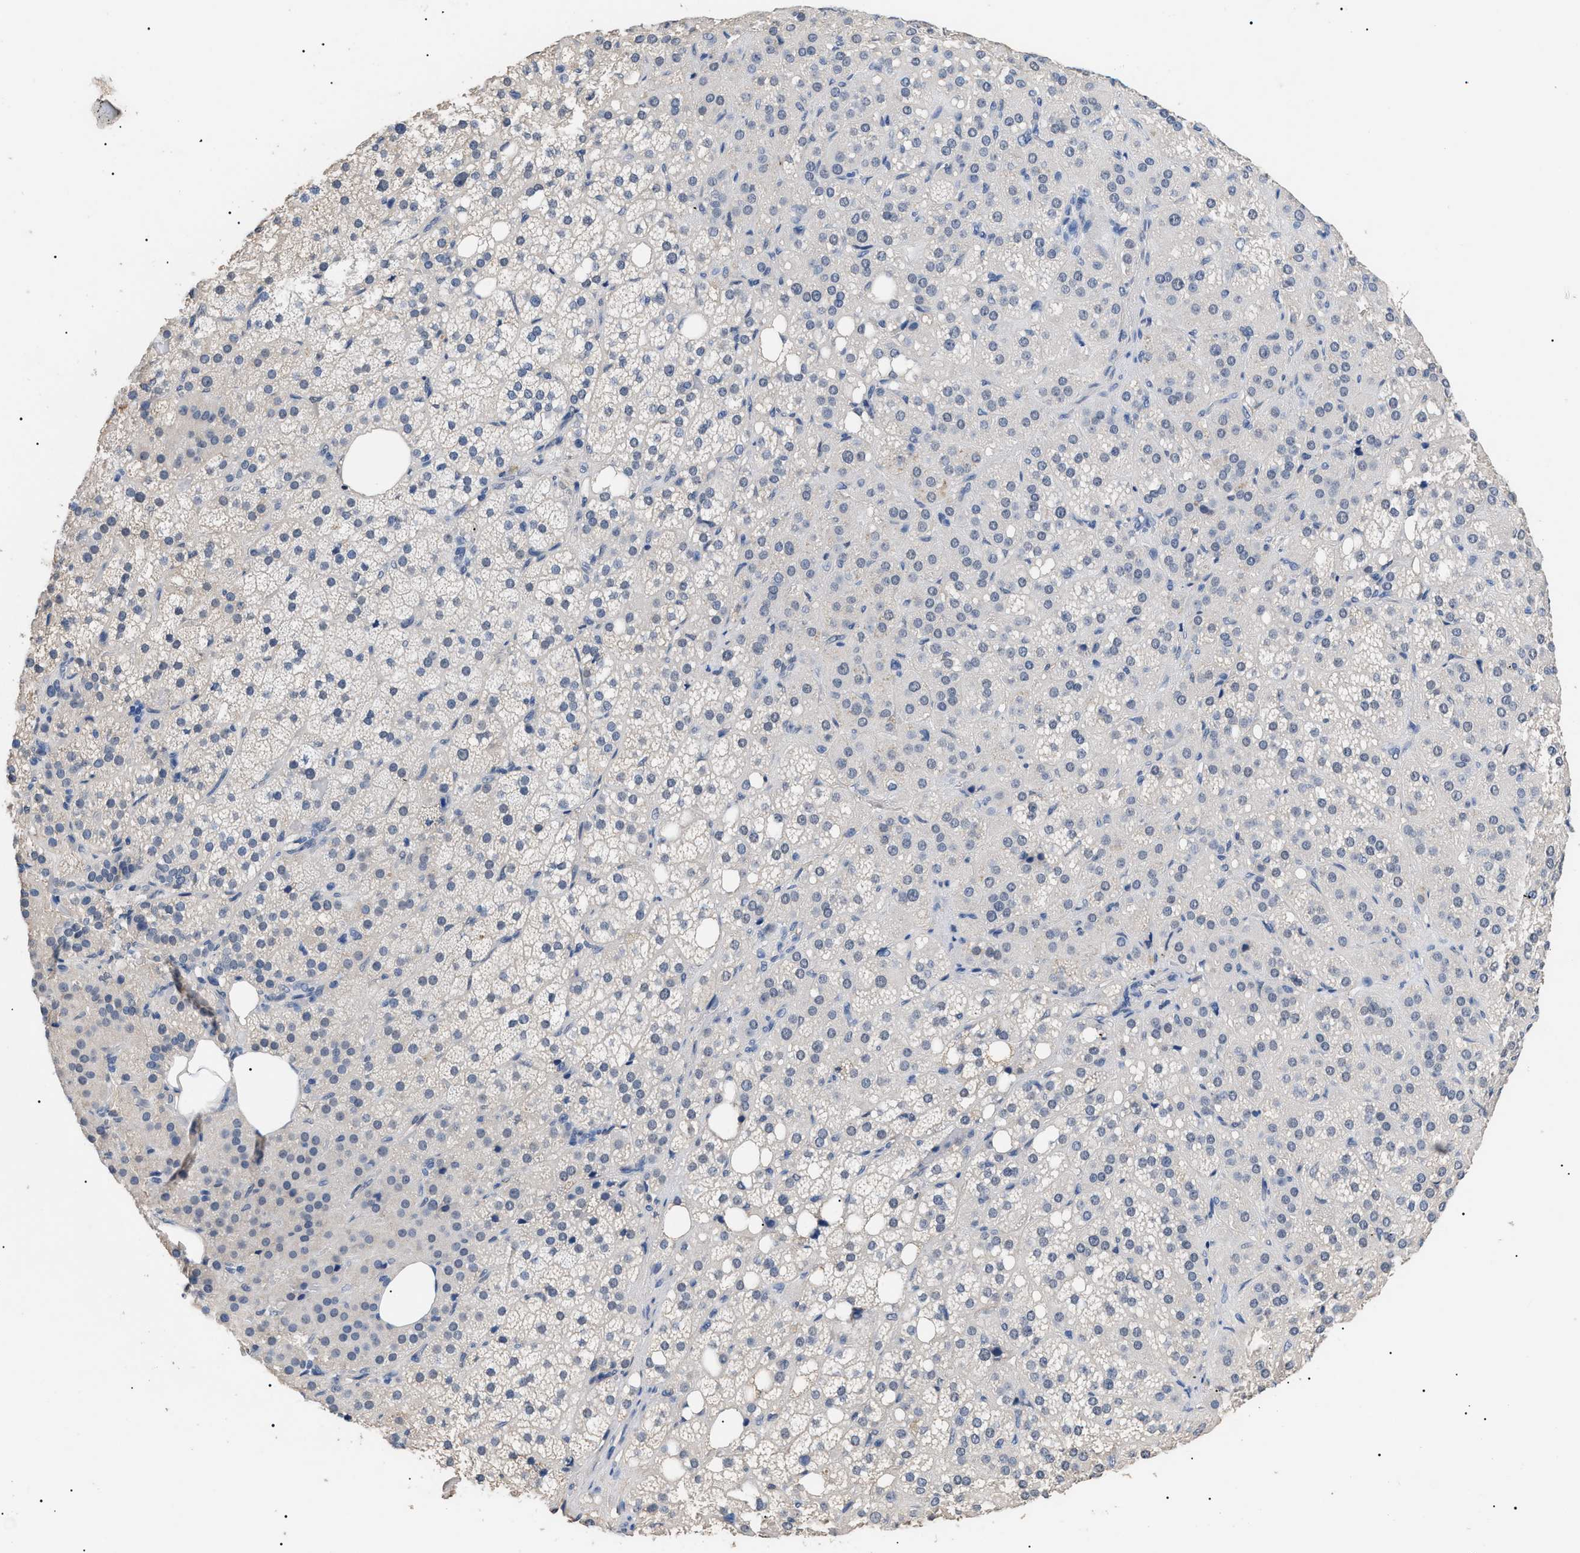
{"staining": {"intensity": "weak", "quantity": "<25%", "location": "cytoplasmic/membranous"}, "tissue": "adrenal gland", "cell_type": "Glandular cells", "image_type": "normal", "snomed": [{"axis": "morphology", "description": "Normal tissue, NOS"}, {"axis": "topography", "description": "Adrenal gland"}], "caption": "This image is of normal adrenal gland stained with immunohistochemistry (IHC) to label a protein in brown with the nuclei are counter-stained blue. There is no positivity in glandular cells.", "gene": "PRRT2", "patient": {"sex": "female", "age": 59}}